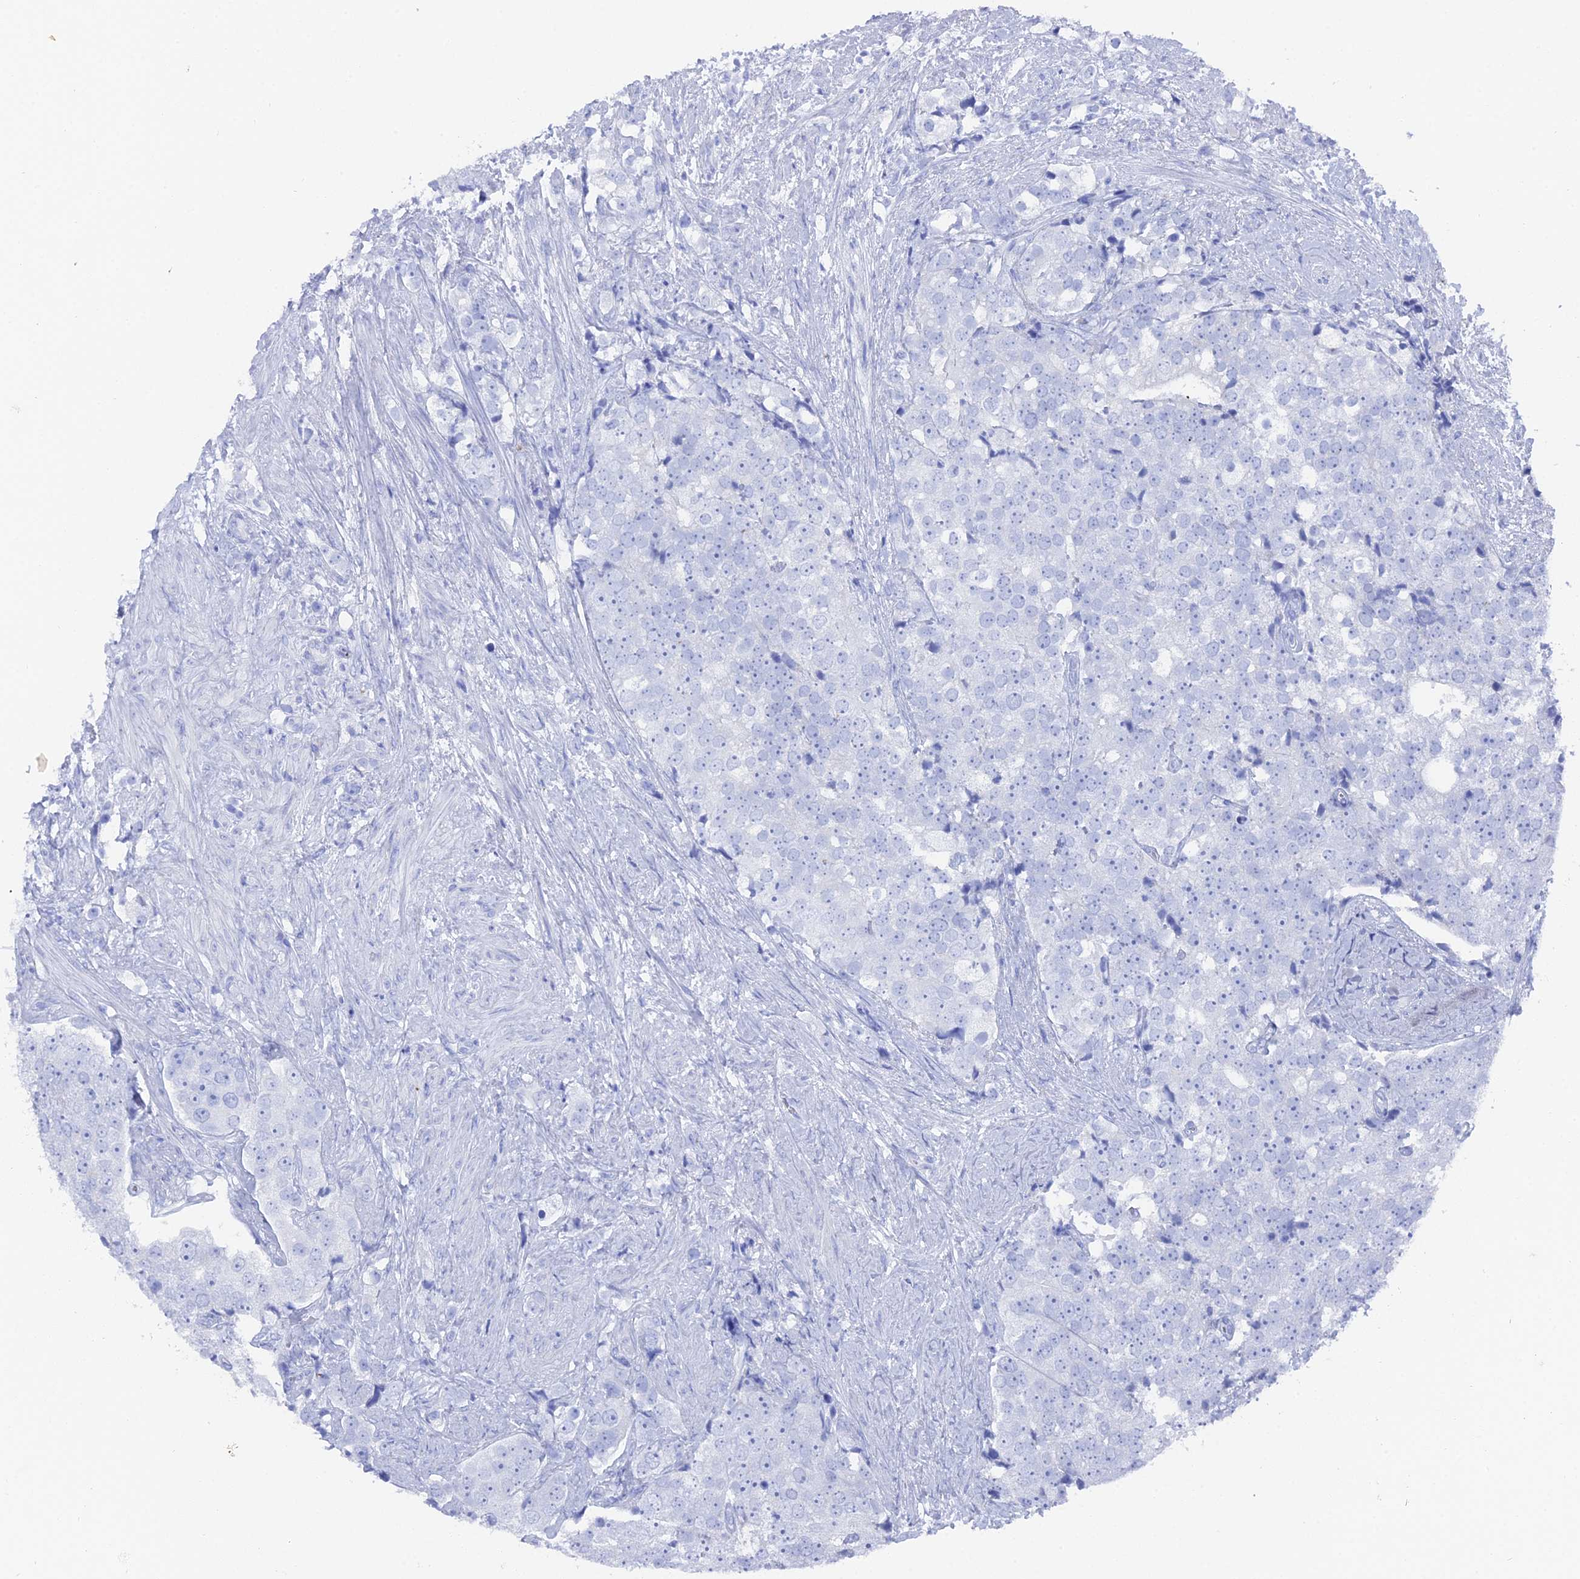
{"staining": {"intensity": "negative", "quantity": "none", "location": "none"}, "tissue": "prostate cancer", "cell_type": "Tumor cells", "image_type": "cancer", "snomed": [{"axis": "morphology", "description": "Adenocarcinoma, High grade"}, {"axis": "topography", "description": "Prostate"}], "caption": "Tumor cells are negative for protein expression in human prostate cancer (high-grade adenocarcinoma).", "gene": "ENPP3", "patient": {"sex": "male", "age": 49}}